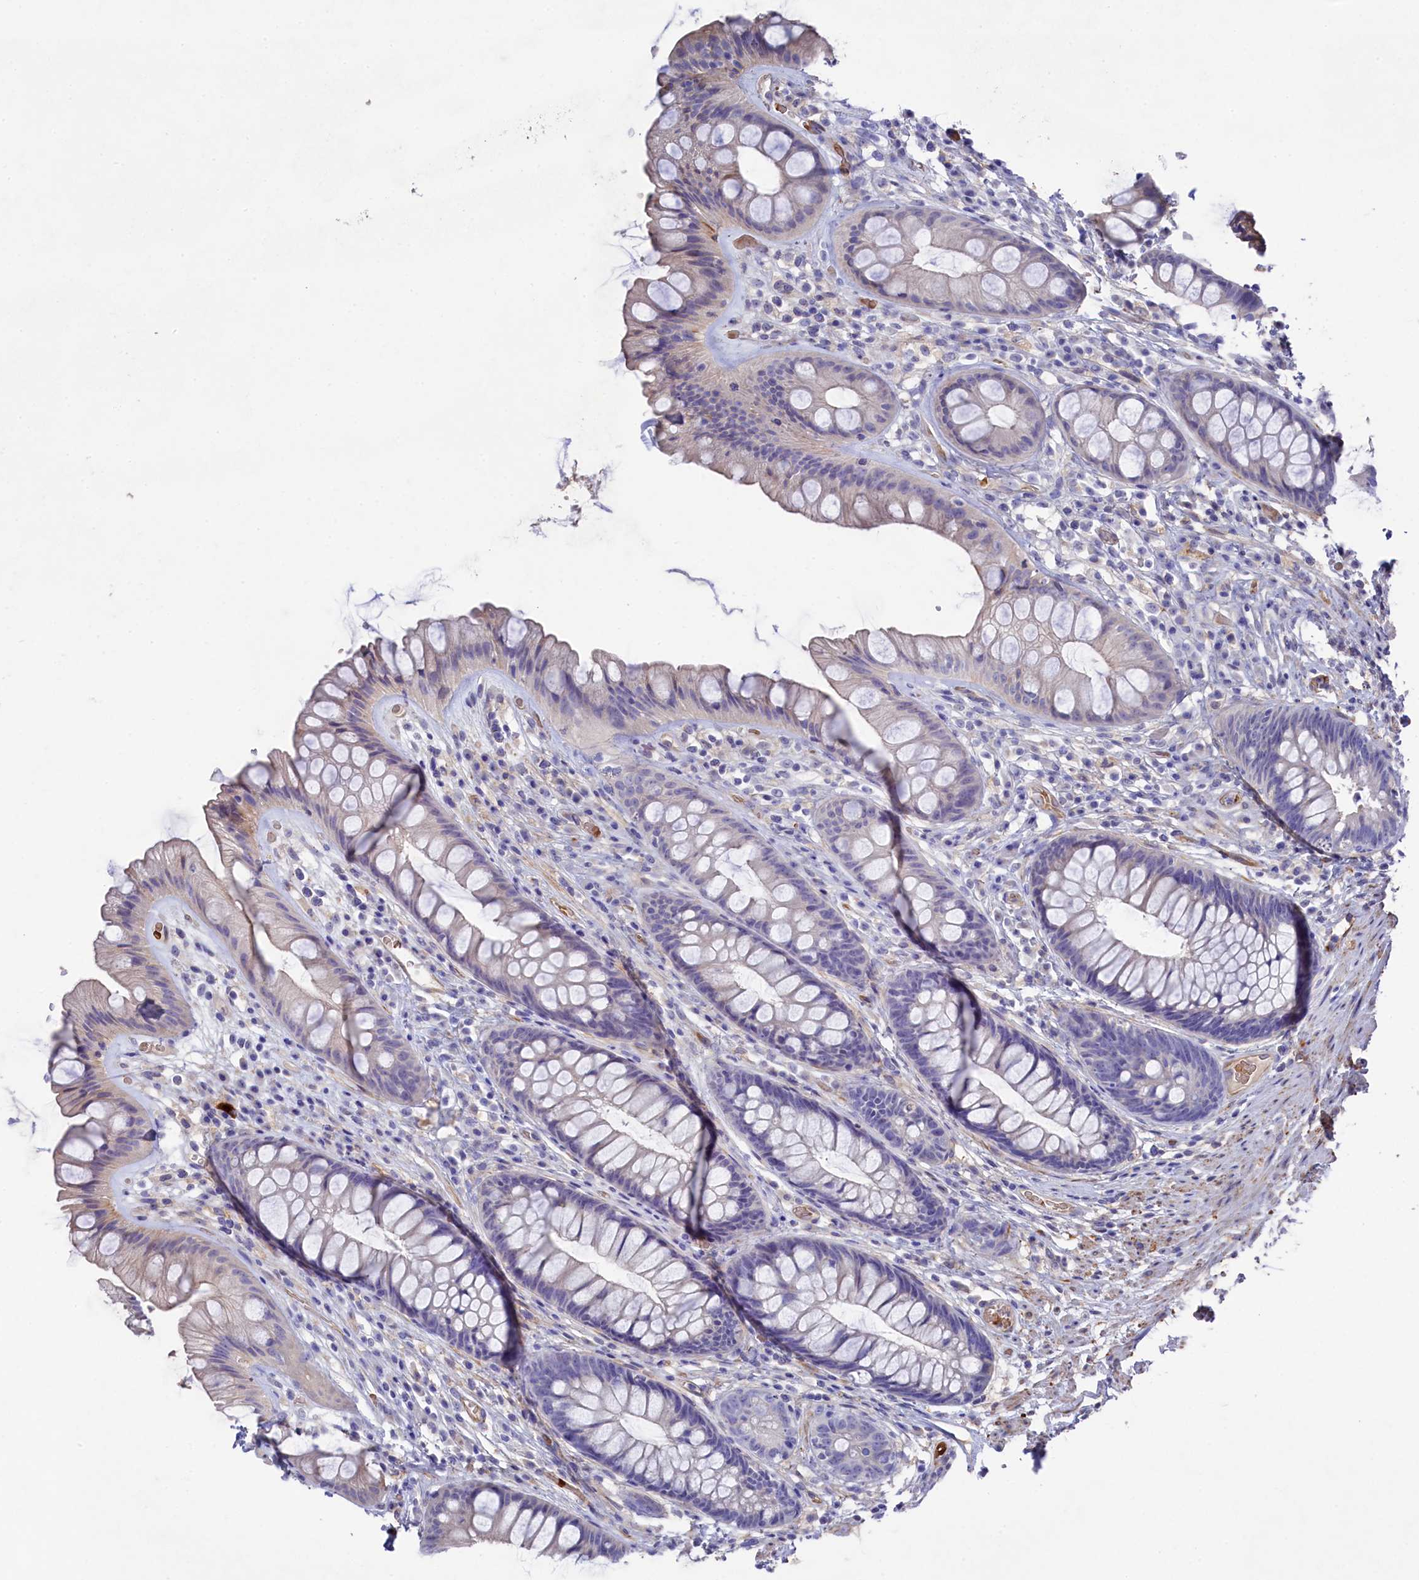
{"staining": {"intensity": "weak", "quantity": "<25%", "location": "cytoplasmic/membranous"}, "tissue": "rectum", "cell_type": "Glandular cells", "image_type": "normal", "snomed": [{"axis": "morphology", "description": "Normal tissue, NOS"}, {"axis": "topography", "description": "Rectum"}], "caption": "Immunohistochemistry (IHC) image of normal rectum: rectum stained with DAB displays no significant protein positivity in glandular cells. (DAB IHC visualized using brightfield microscopy, high magnification).", "gene": "LHFPL4", "patient": {"sex": "male", "age": 74}}